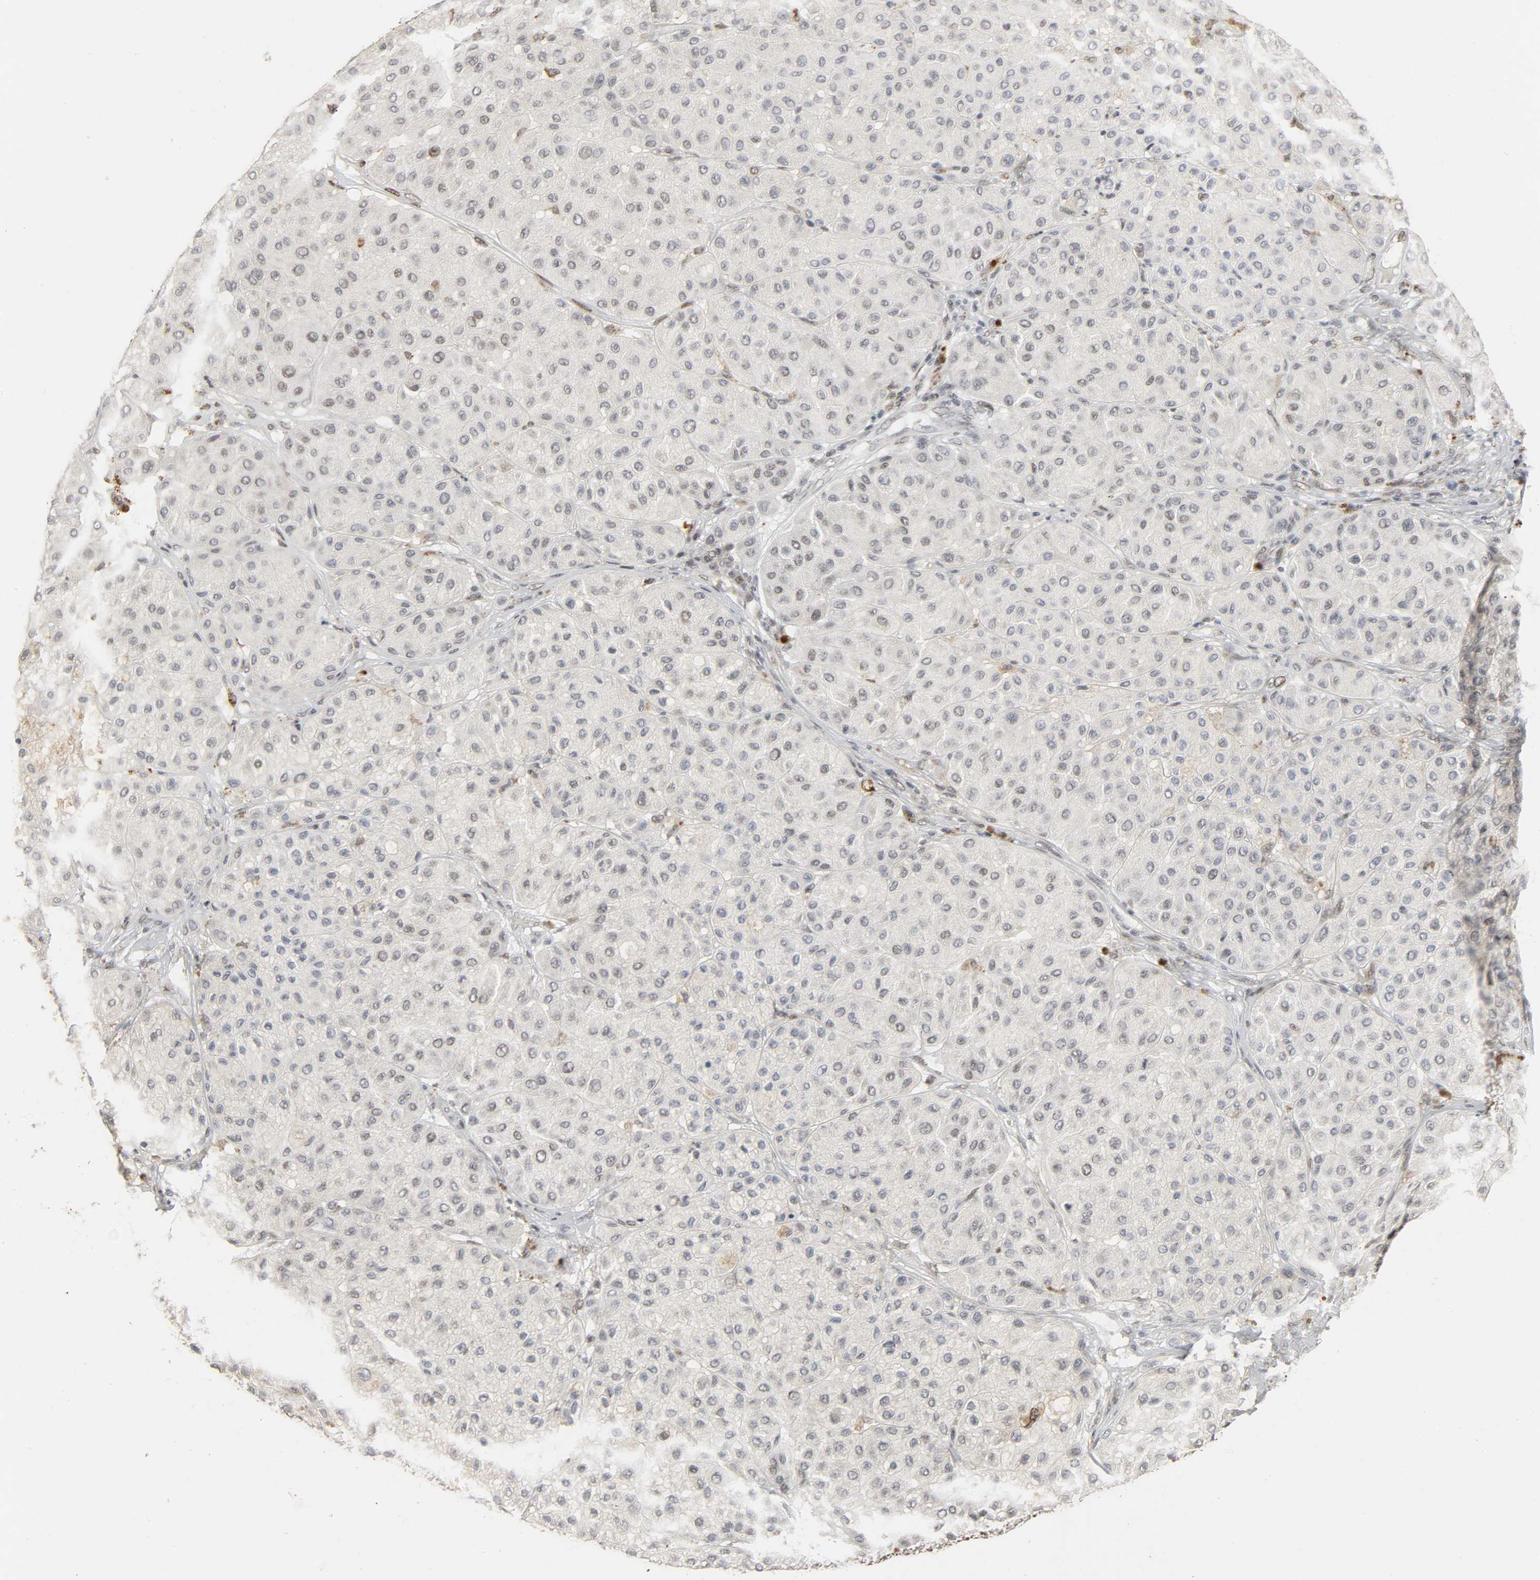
{"staining": {"intensity": "negative", "quantity": "none", "location": "none"}, "tissue": "melanoma", "cell_type": "Tumor cells", "image_type": "cancer", "snomed": [{"axis": "morphology", "description": "Normal tissue, NOS"}, {"axis": "morphology", "description": "Malignant melanoma, Metastatic site"}, {"axis": "topography", "description": "Skin"}], "caption": "The immunohistochemistry (IHC) micrograph has no significant staining in tumor cells of malignant melanoma (metastatic site) tissue. Nuclei are stained in blue.", "gene": "DAZAP1", "patient": {"sex": "male", "age": 41}}